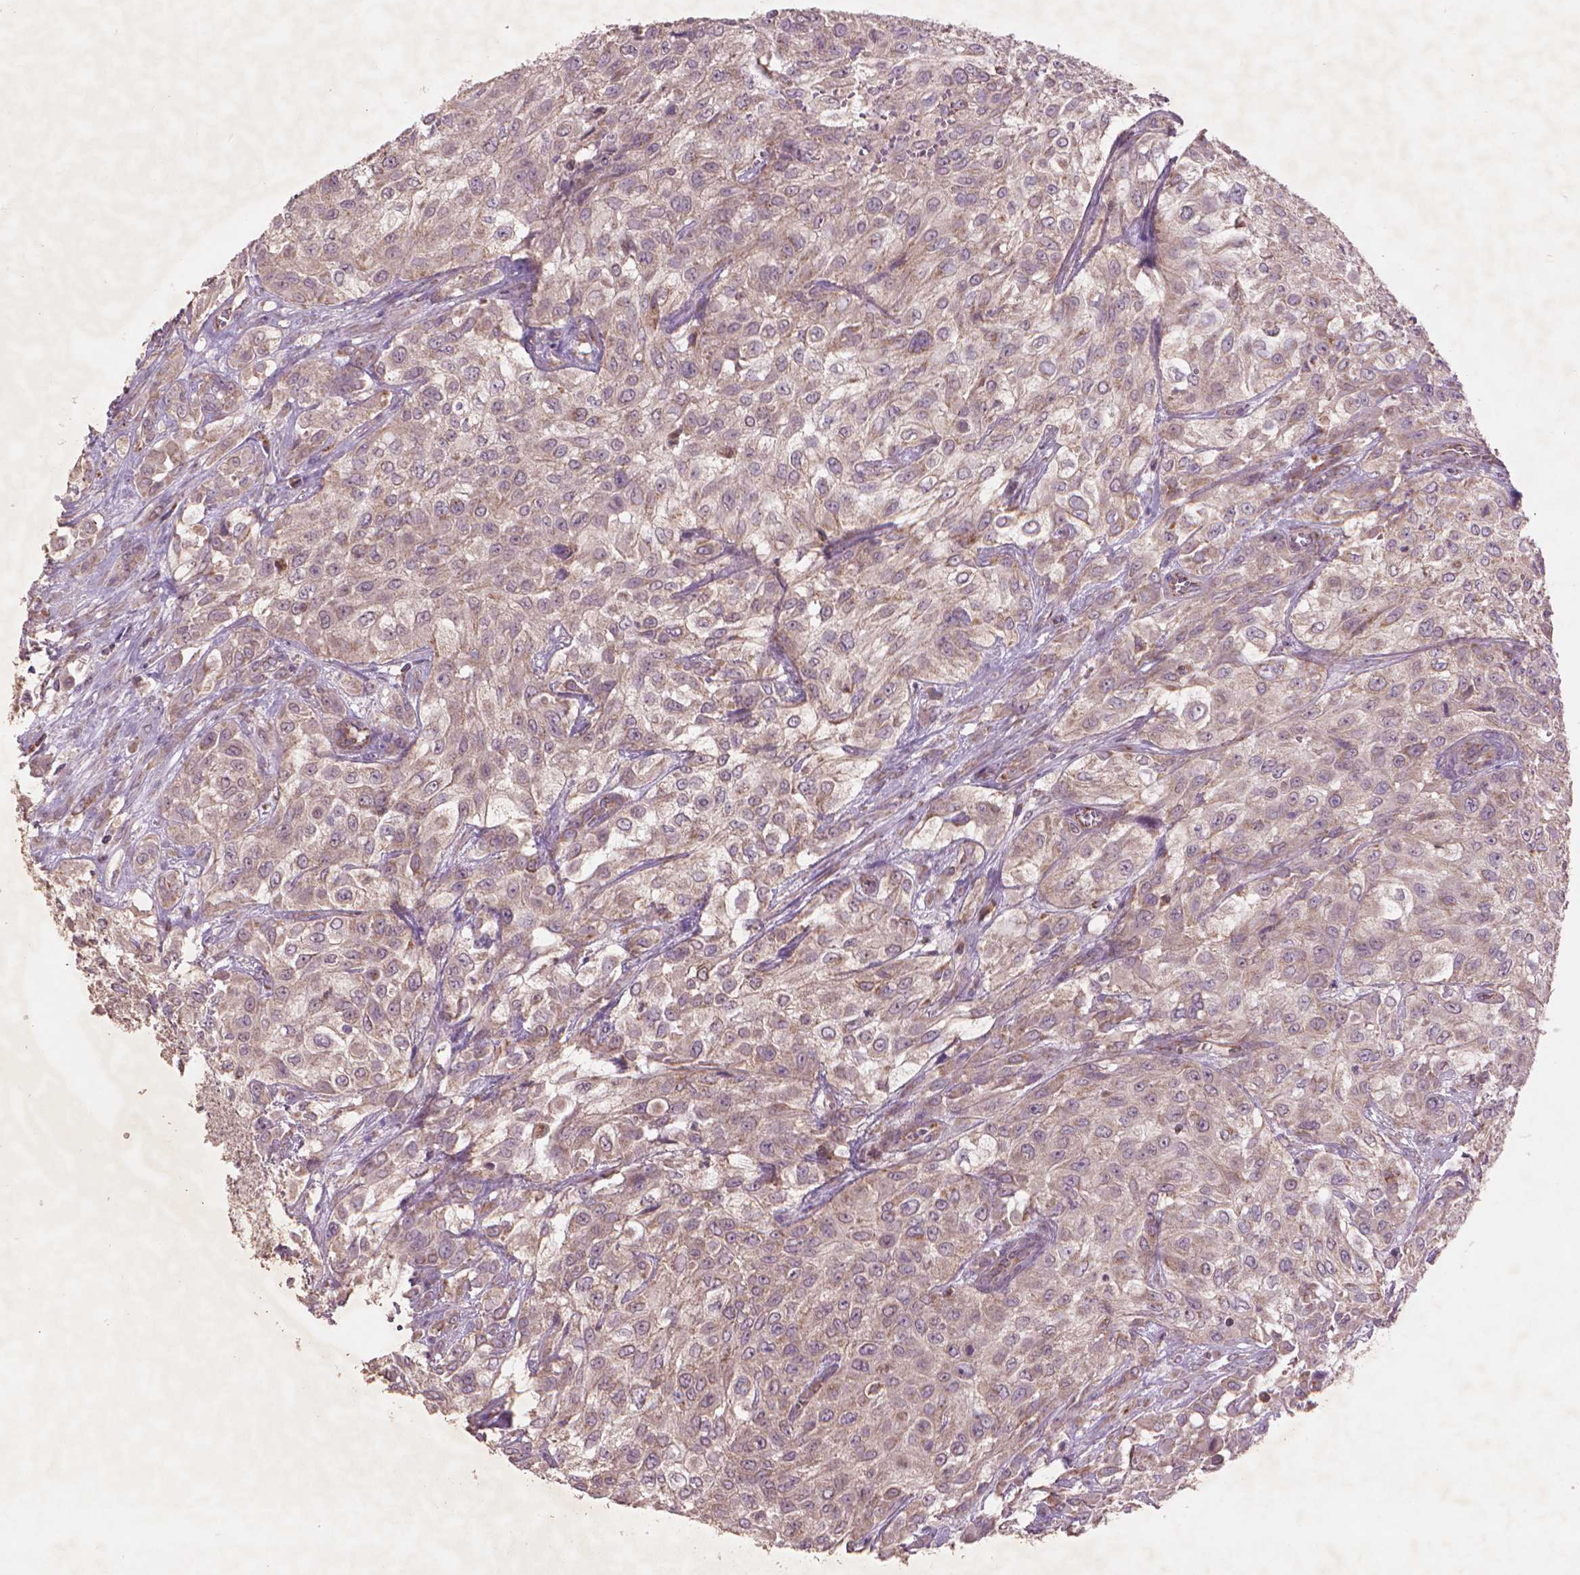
{"staining": {"intensity": "weak", "quantity": "25%-75%", "location": "cytoplasmic/membranous"}, "tissue": "urothelial cancer", "cell_type": "Tumor cells", "image_type": "cancer", "snomed": [{"axis": "morphology", "description": "Urothelial carcinoma, High grade"}, {"axis": "topography", "description": "Urinary bladder"}], "caption": "Immunohistochemistry (IHC) micrograph of neoplastic tissue: human urothelial carcinoma (high-grade) stained using immunohistochemistry (IHC) exhibits low levels of weak protein expression localized specifically in the cytoplasmic/membranous of tumor cells, appearing as a cytoplasmic/membranous brown color.", "gene": "NLRX1", "patient": {"sex": "male", "age": 57}}